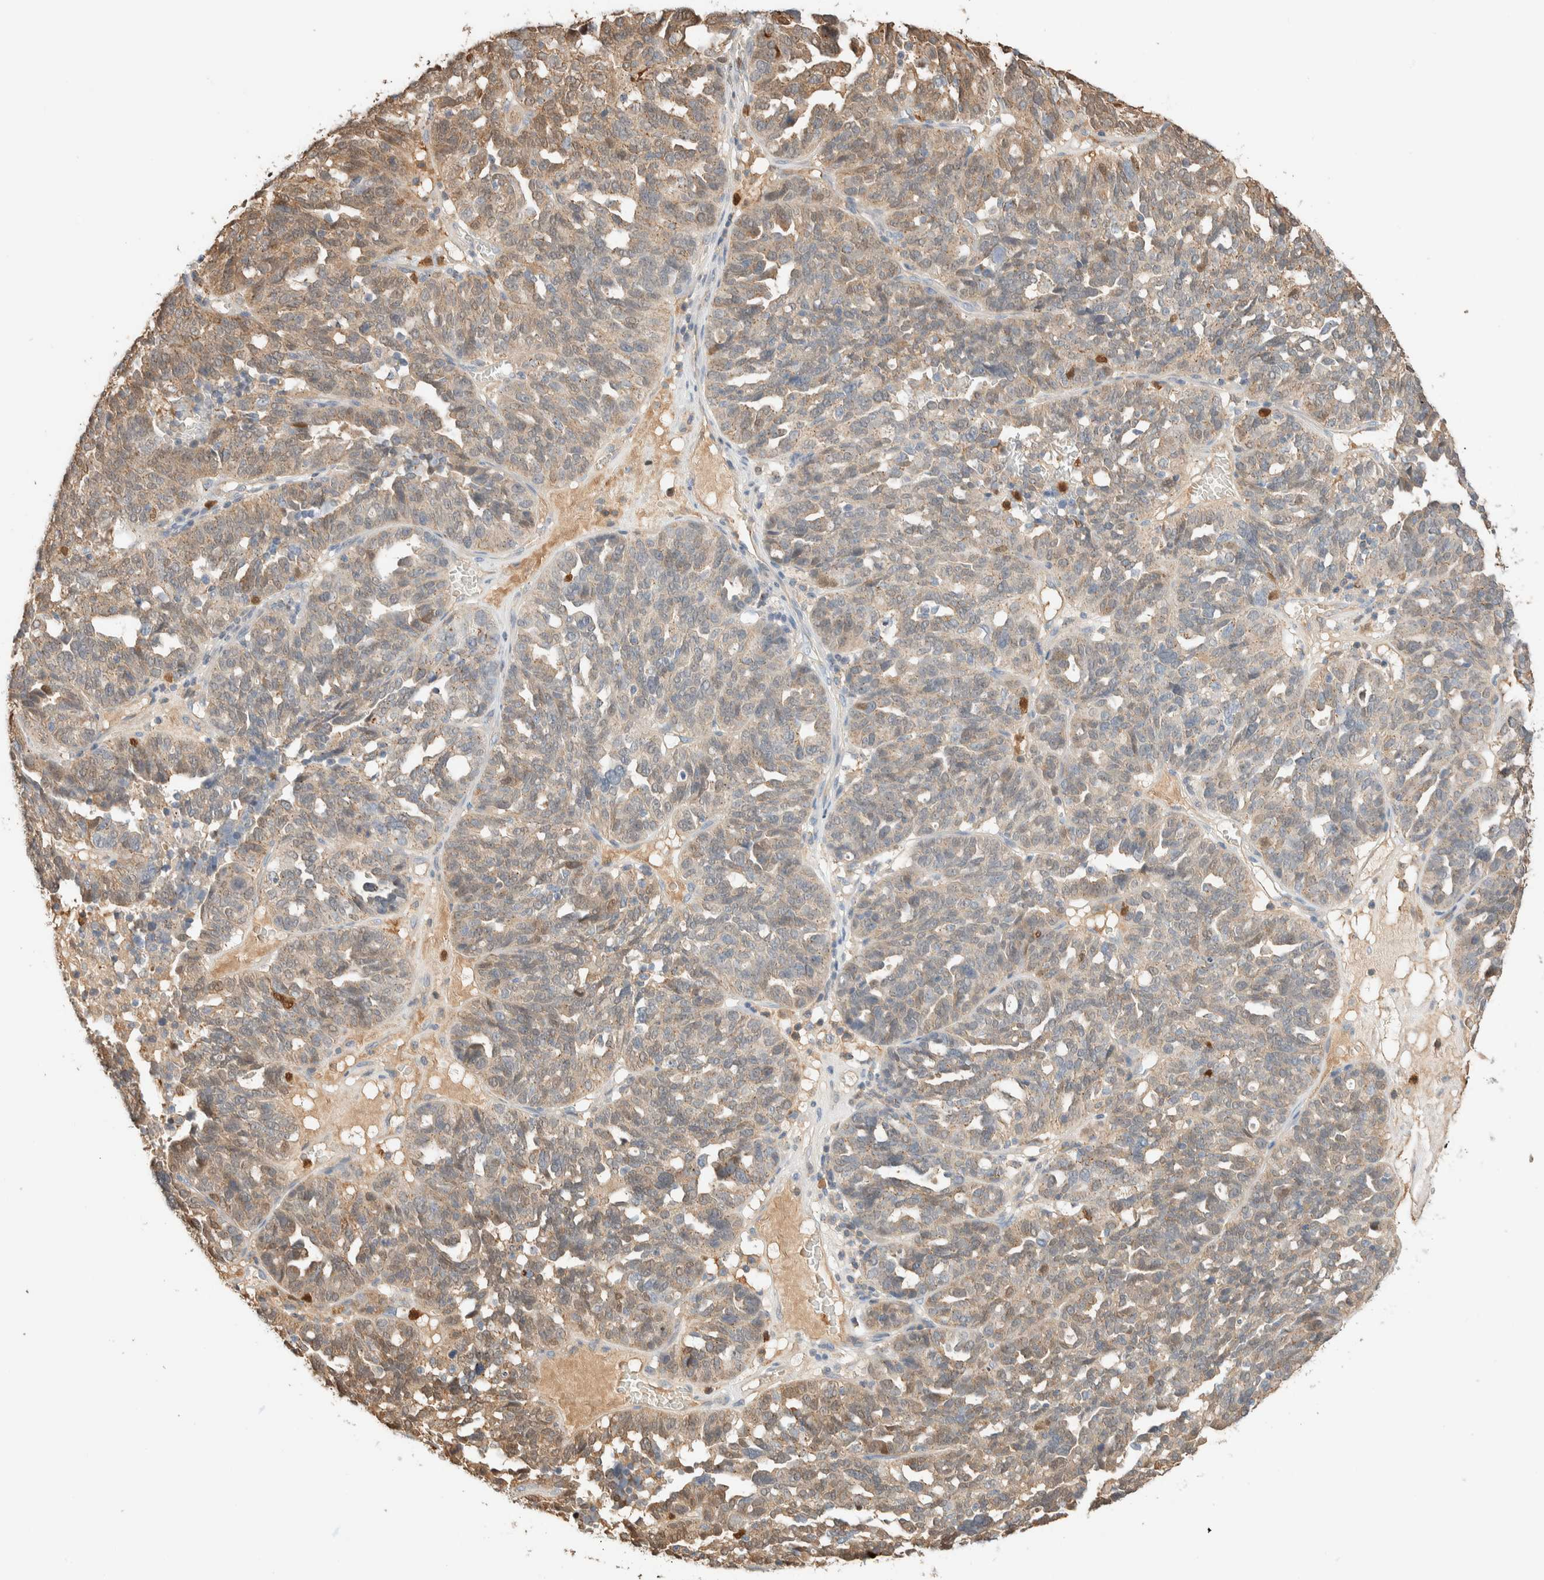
{"staining": {"intensity": "moderate", "quantity": "<25%", "location": "cytoplasmic/membranous"}, "tissue": "ovarian cancer", "cell_type": "Tumor cells", "image_type": "cancer", "snomed": [{"axis": "morphology", "description": "Cystadenocarcinoma, serous, NOS"}, {"axis": "topography", "description": "Ovary"}], "caption": "High-power microscopy captured an immunohistochemistry (IHC) histopathology image of ovarian cancer (serous cystadenocarcinoma), revealing moderate cytoplasmic/membranous expression in approximately <25% of tumor cells.", "gene": "SETD4", "patient": {"sex": "female", "age": 59}}